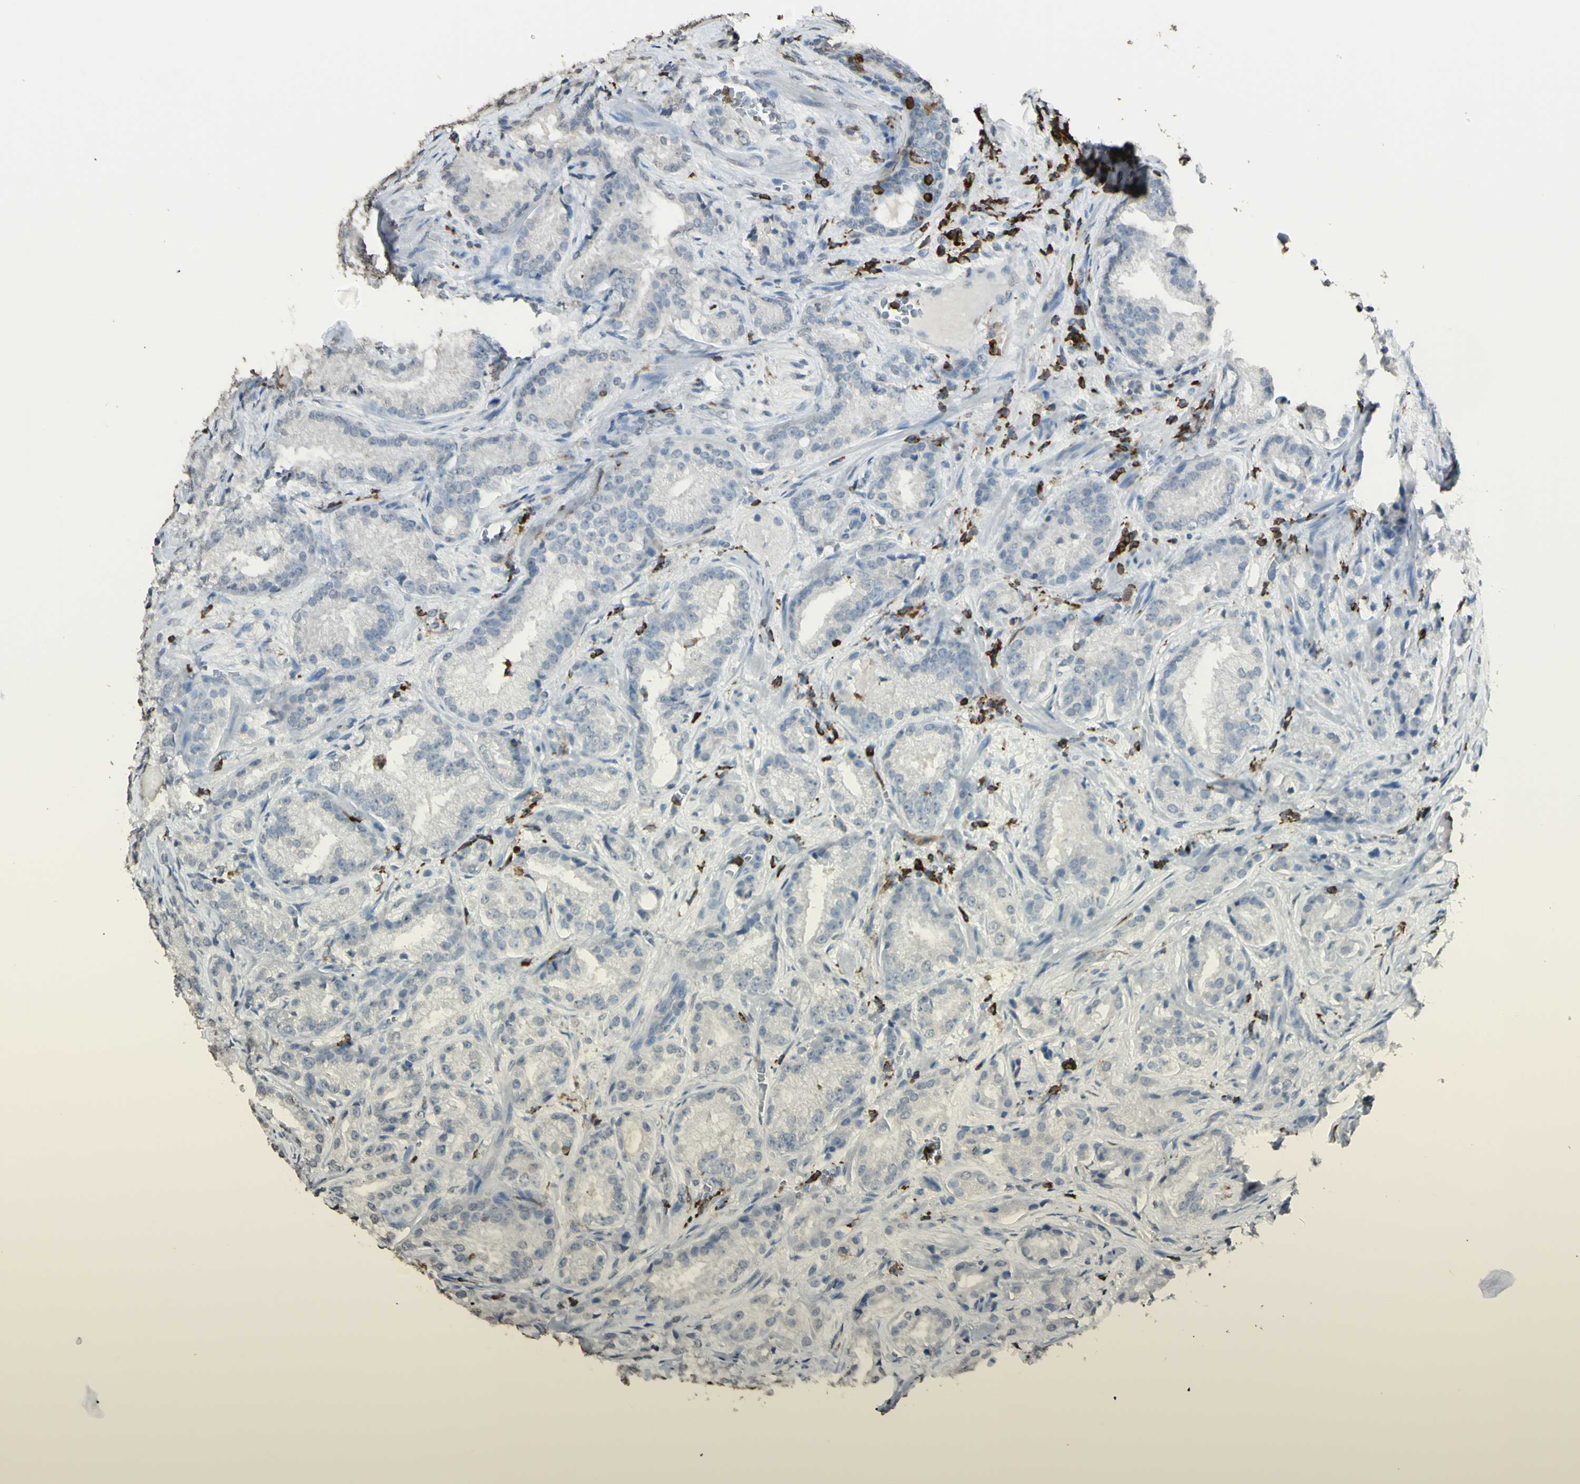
{"staining": {"intensity": "negative", "quantity": "none", "location": "none"}, "tissue": "prostate cancer", "cell_type": "Tumor cells", "image_type": "cancer", "snomed": [{"axis": "morphology", "description": "Adenocarcinoma, High grade"}, {"axis": "topography", "description": "Prostate"}], "caption": "An image of human prostate cancer is negative for staining in tumor cells.", "gene": "PSTPIP1", "patient": {"sex": "male", "age": 60}}